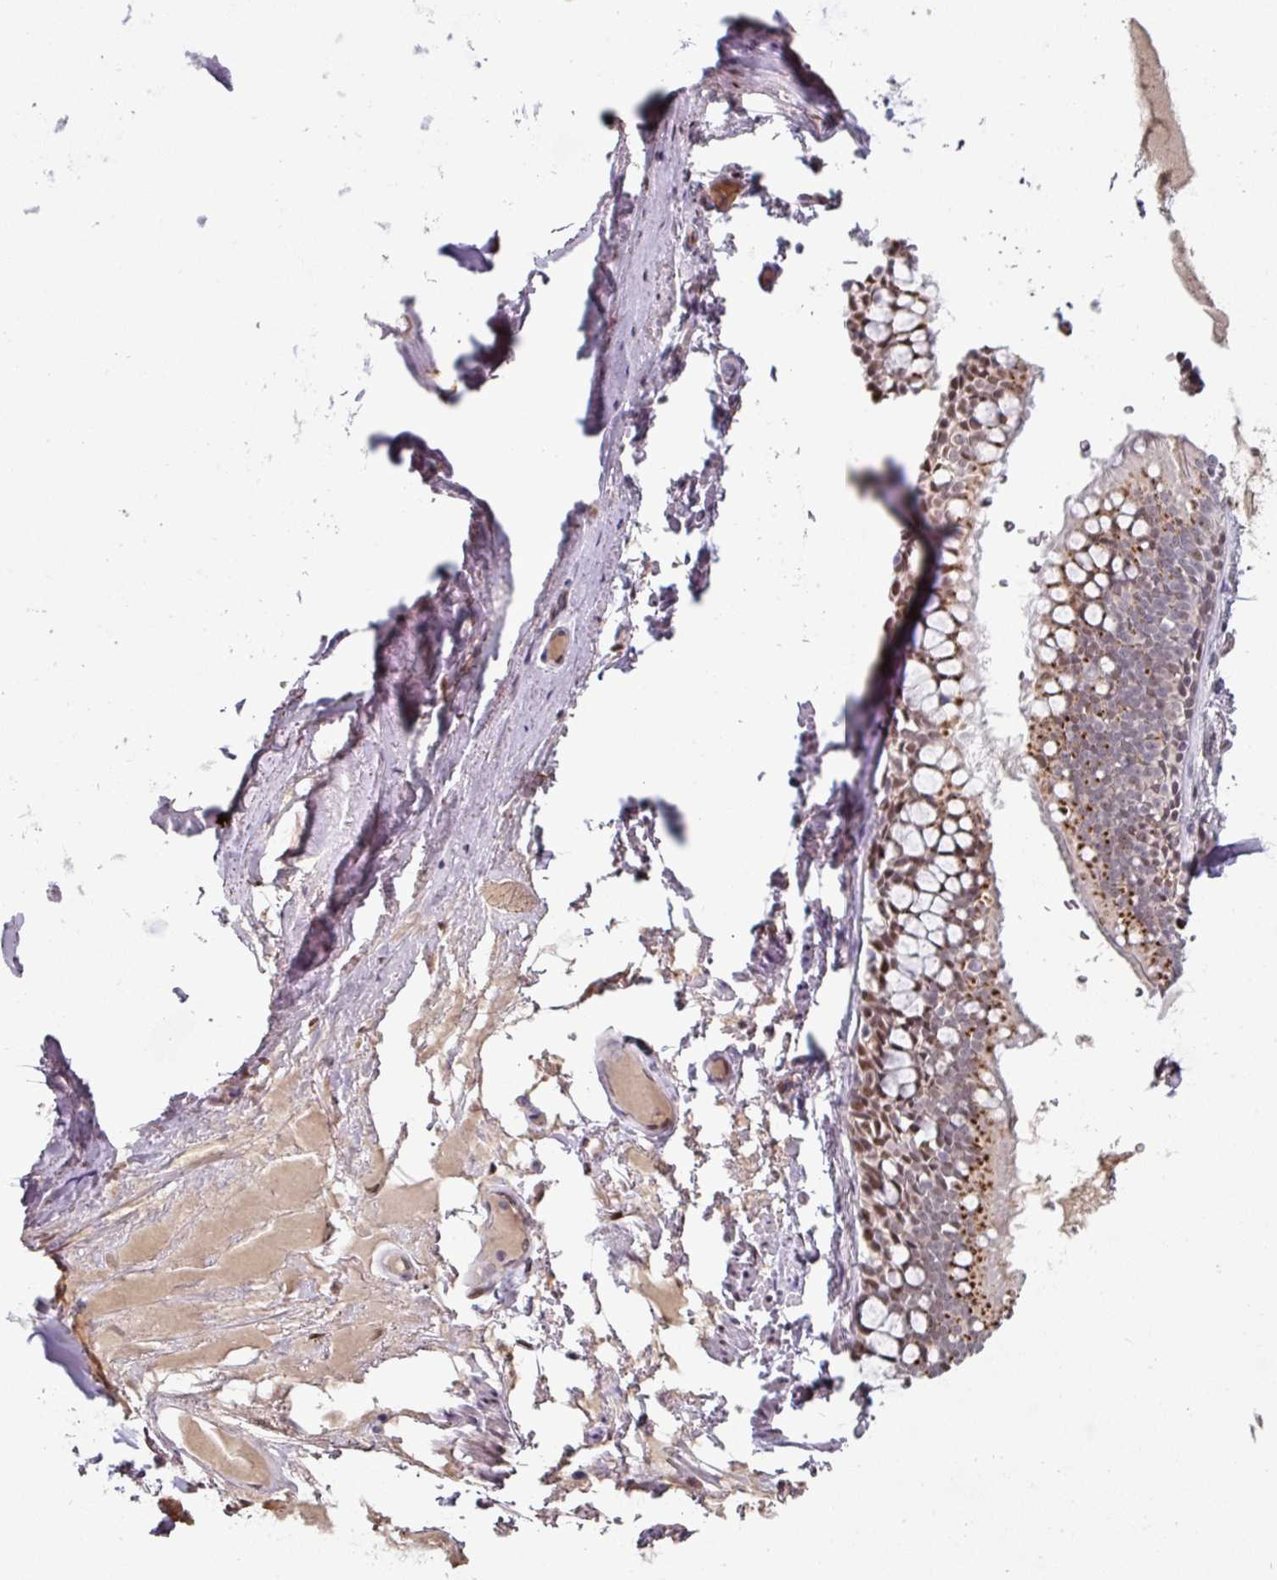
{"staining": {"intensity": "negative", "quantity": "none", "location": "none"}, "tissue": "adipose tissue", "cell_type": "Adipocytes", "image_type": "normal", "snomed": [{"axis": "morphology", "description": "Normal tissue, NOS"}, {"axis": "topography", "description": "Bronchus"}], "caption": "IHC micrograph of normal adipose tissue: human adipose tissue stained with DAB demonstrates no significant protein positivity in adipocytes. (DAB IHC visualized using brightfield microscopy, high magnification).", "gene": "SWSAP1", "patient": {"sex": "male", "age": 70}}